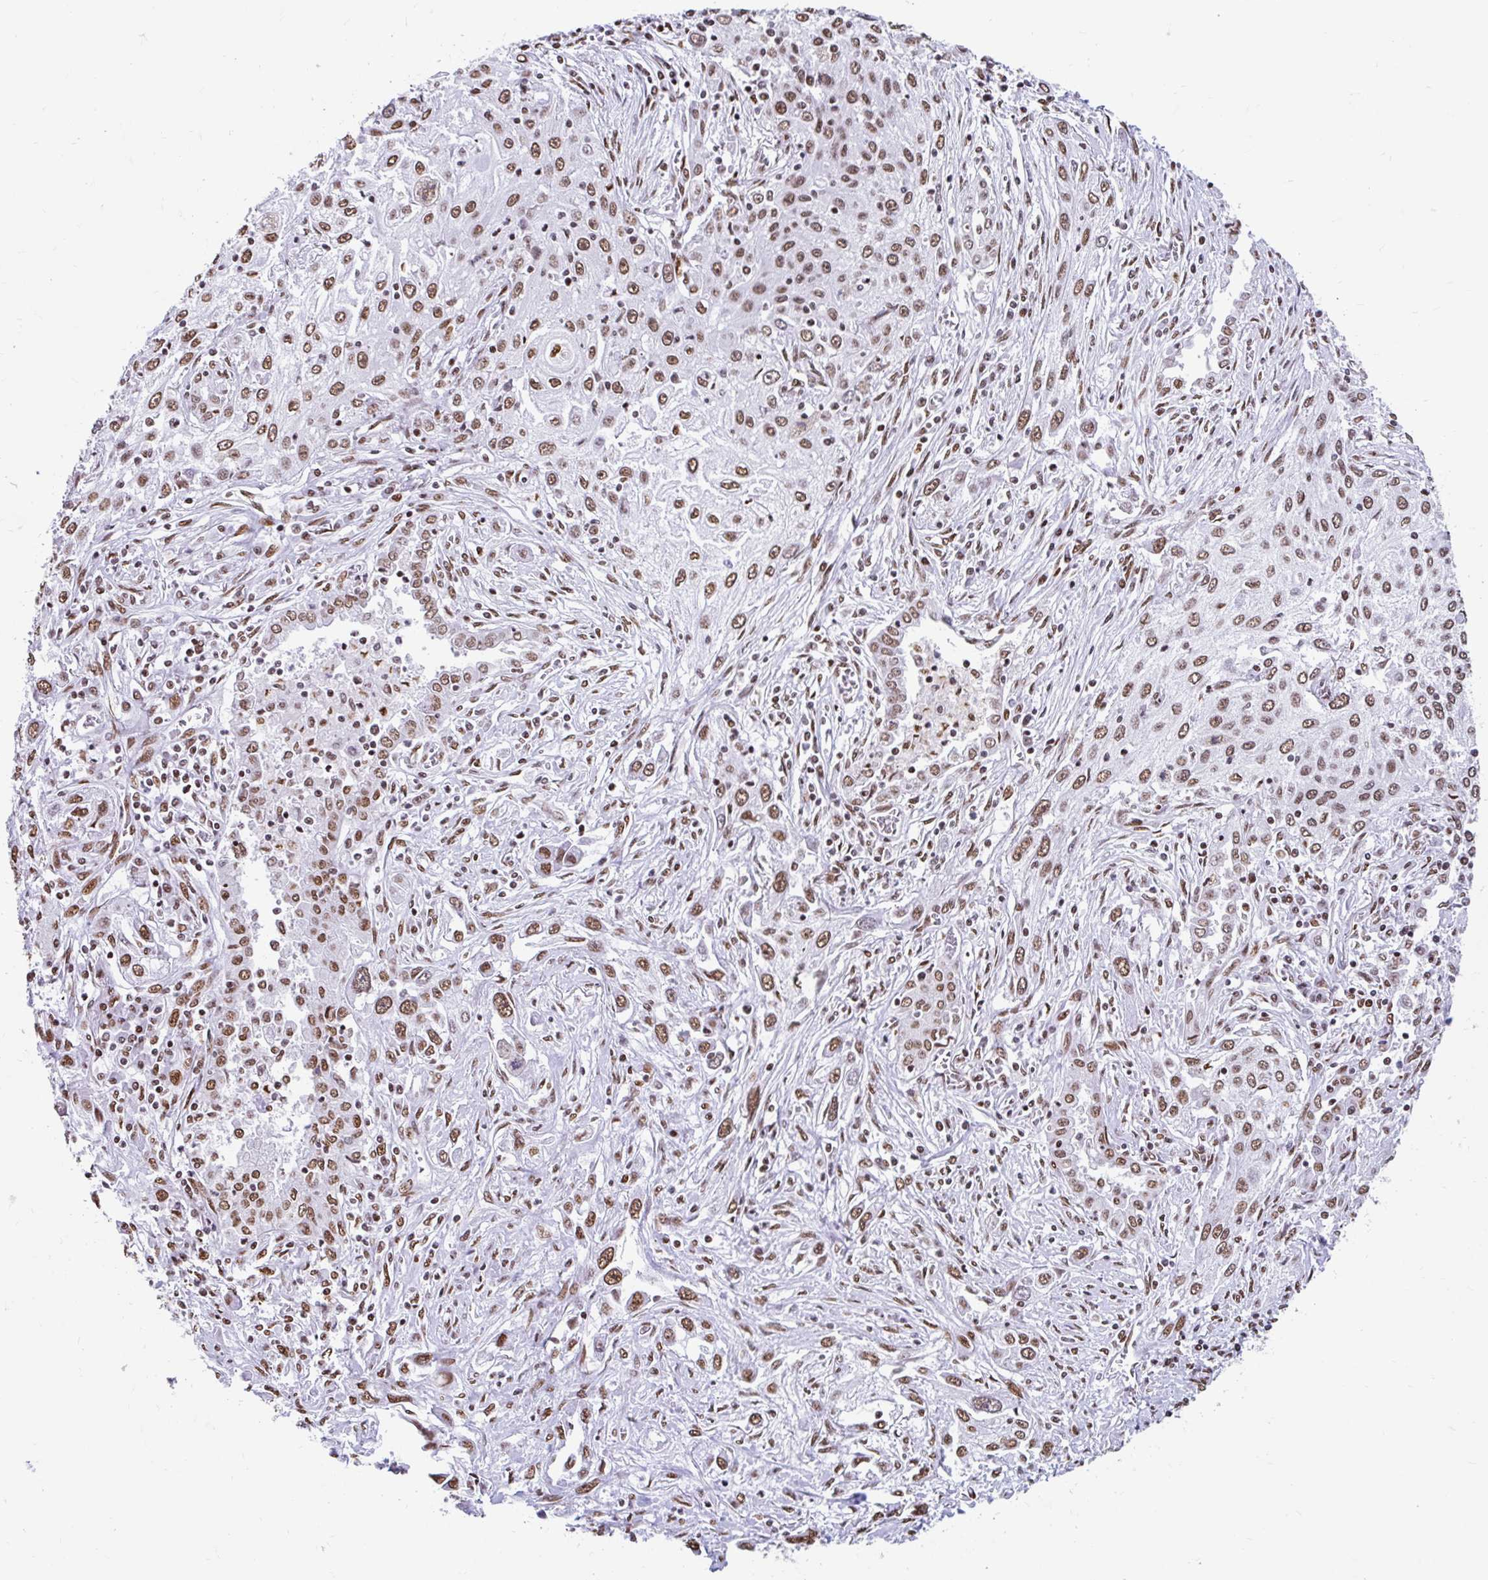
{"staining": {"intensity": "moderate", "quantity": ">75%", "location": "nuclear"}, "tissue": "lung cancer", "cell_type": "Tumor cells", "image_type": "cancer", "snomed": [{"axis": "morphology", "description": "Squamous cell carcinoma, NOS"}, {"axis": "topography", "description": "Lung"}], "caption": "Moderate nuclear positivity for a protein is seen in about >75% of tumor cells of lung cancer using immunohistochemistry (IHC).", "gene": "KHDRBS1", "patient": {"sex": "female", "age": 69}}